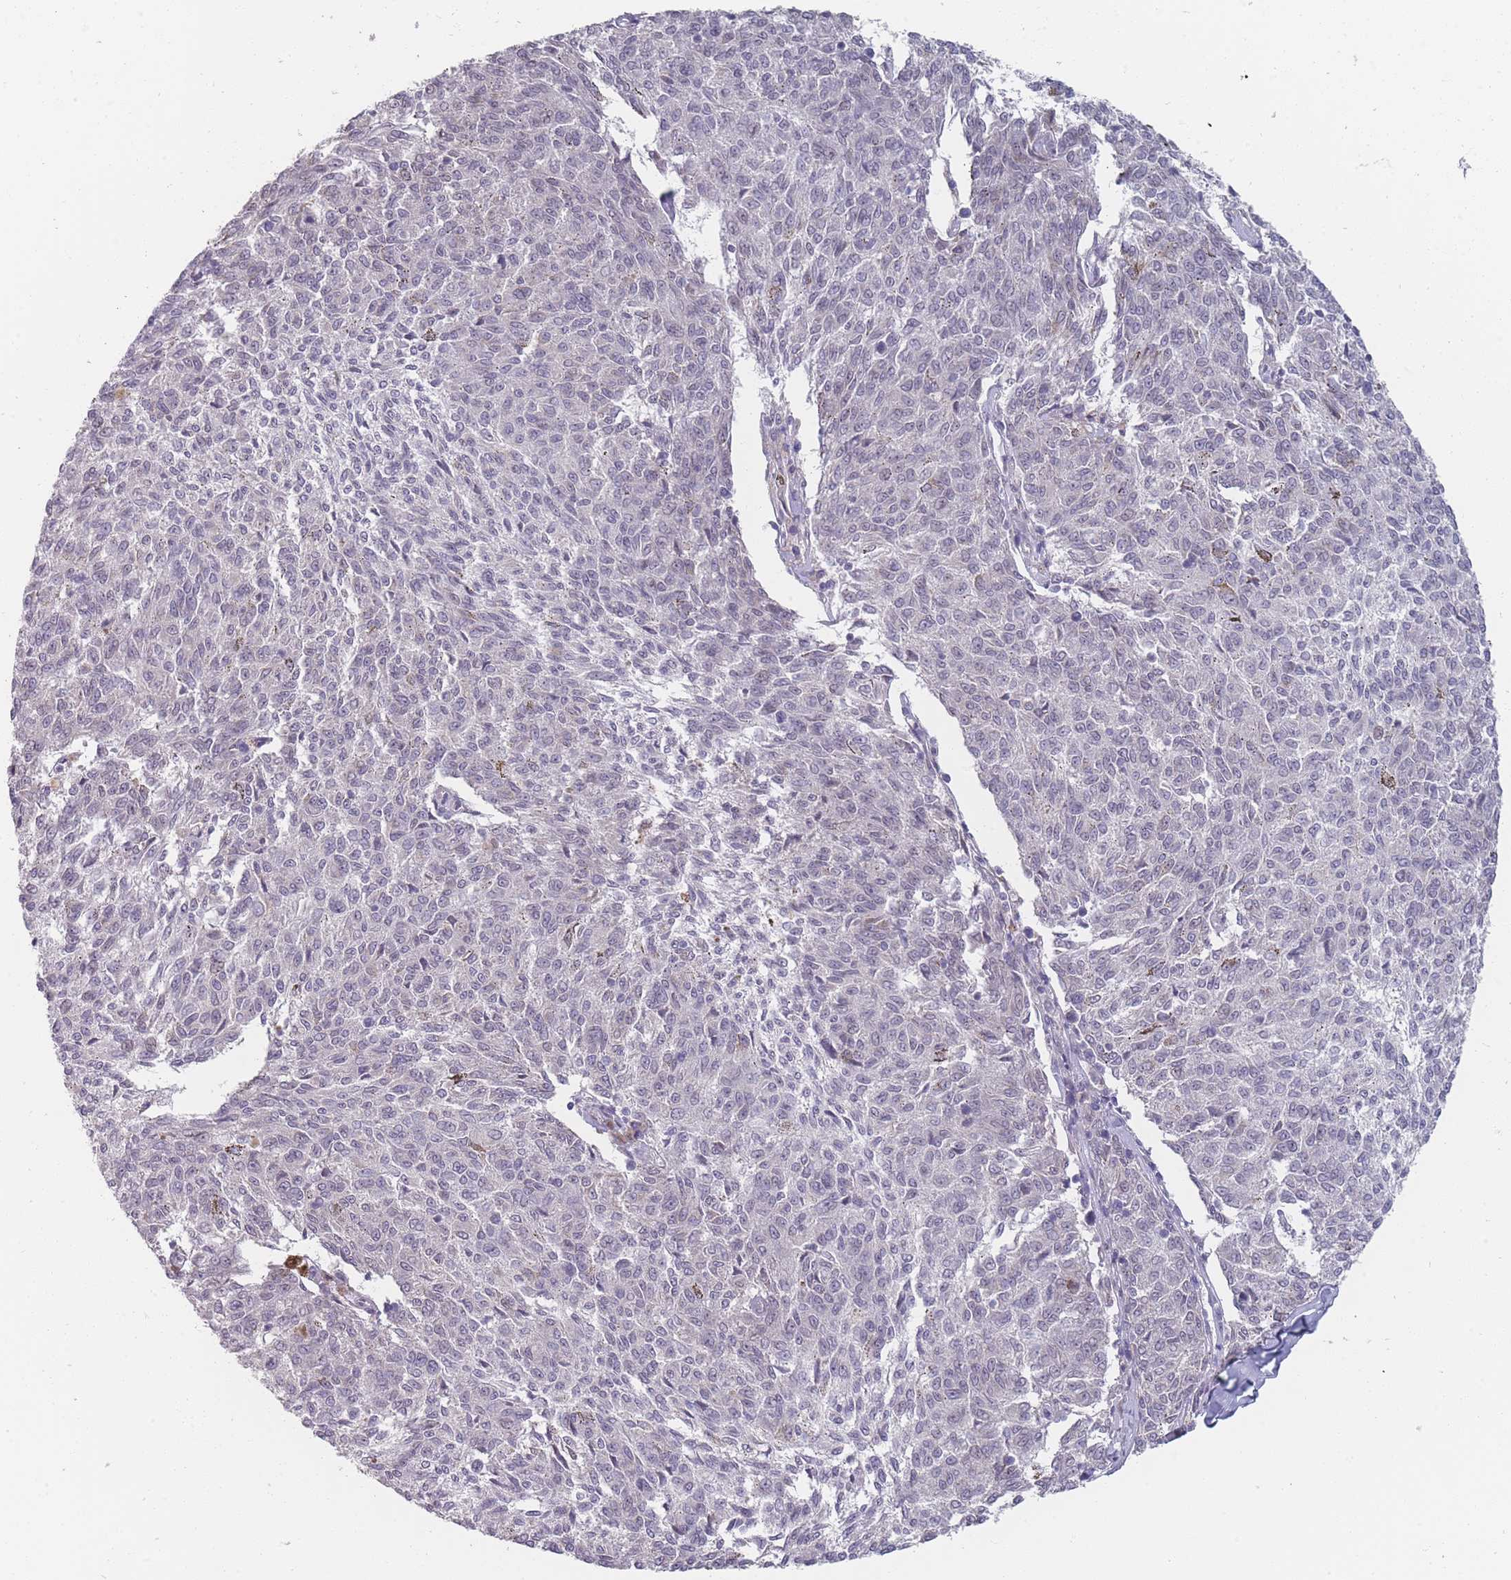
{"staining": {"intensity": "negative", "quantity": "none", "location": "none"}, "tissue": "melanoma", "cell_type": "Tumor cells", "image_type": "cancer", "snomed": [{"axis": "morphology", "description": "Malignant melanoma, NOS"}, {"axis": "topography", "description": "Skin"}], "caption": "This is an immunohistochemistry histopathology image of human malignant melanoma. There is no expression in tumor cells.", "gene": "PCDH12", "patient": {"sex": "female", "age": 72}}